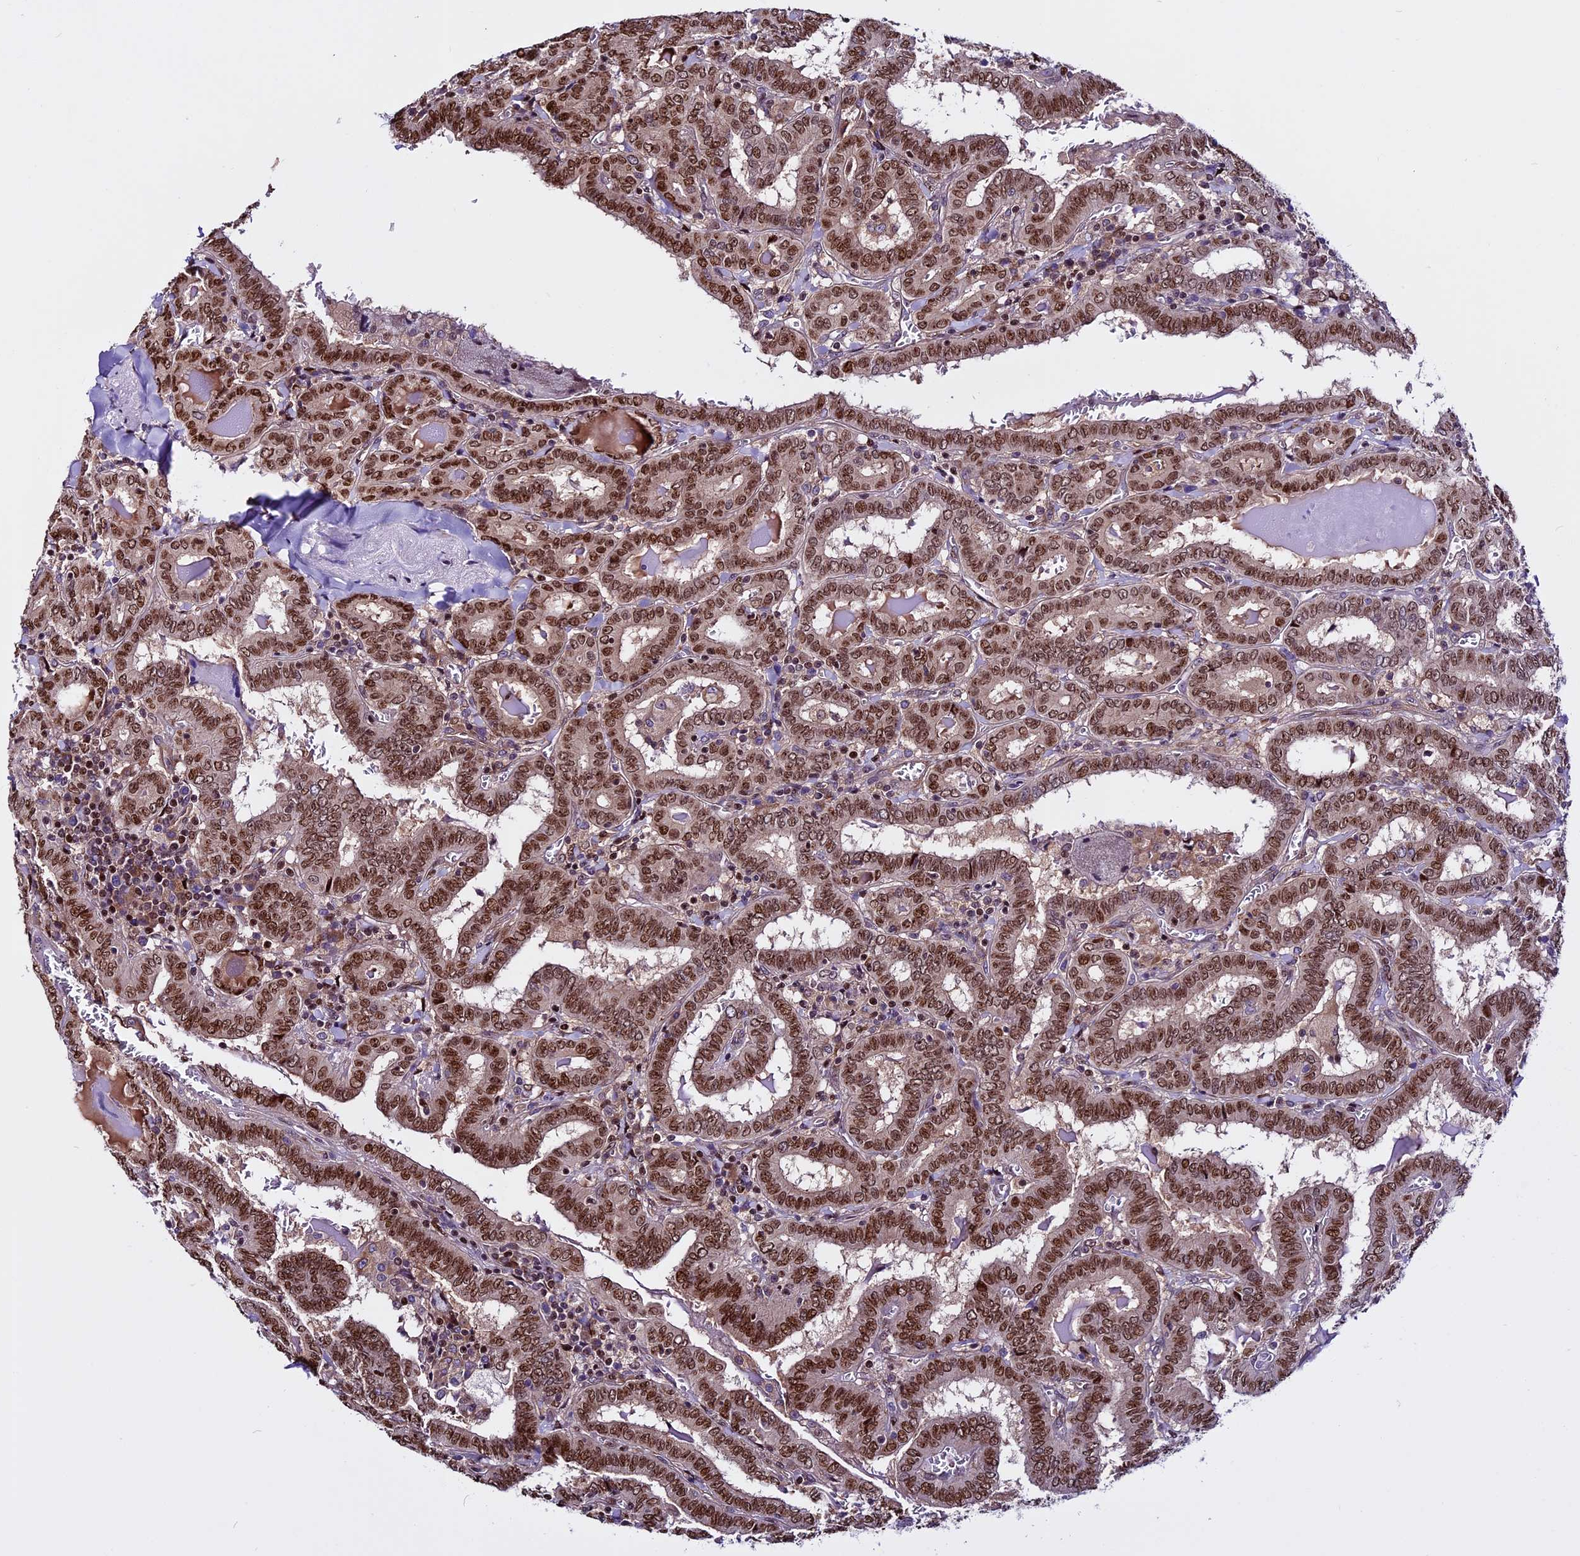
{"staining": {"intensity": "moderate", "quantity": ">75%", "location": "nuclear"}, "tissue": "thyroid cancer", "cell_type": "Tumor cells", "image_type": "cancer", "snomed": [{"axis": "morphology", "description": "Papillary adenocarcinoma, NOS"}, {"axis": "topography", "description": "Thyroid gland"}], "caption": "IHC photomicrograph of thyroid papillary adenocarcinoma stained for a protein (brown), which exhibits medium levels of moderate nuclear staining in about >75% of tumor cells.", "gene": "RINL", "patient": {"sex": "female", "age": 72}}